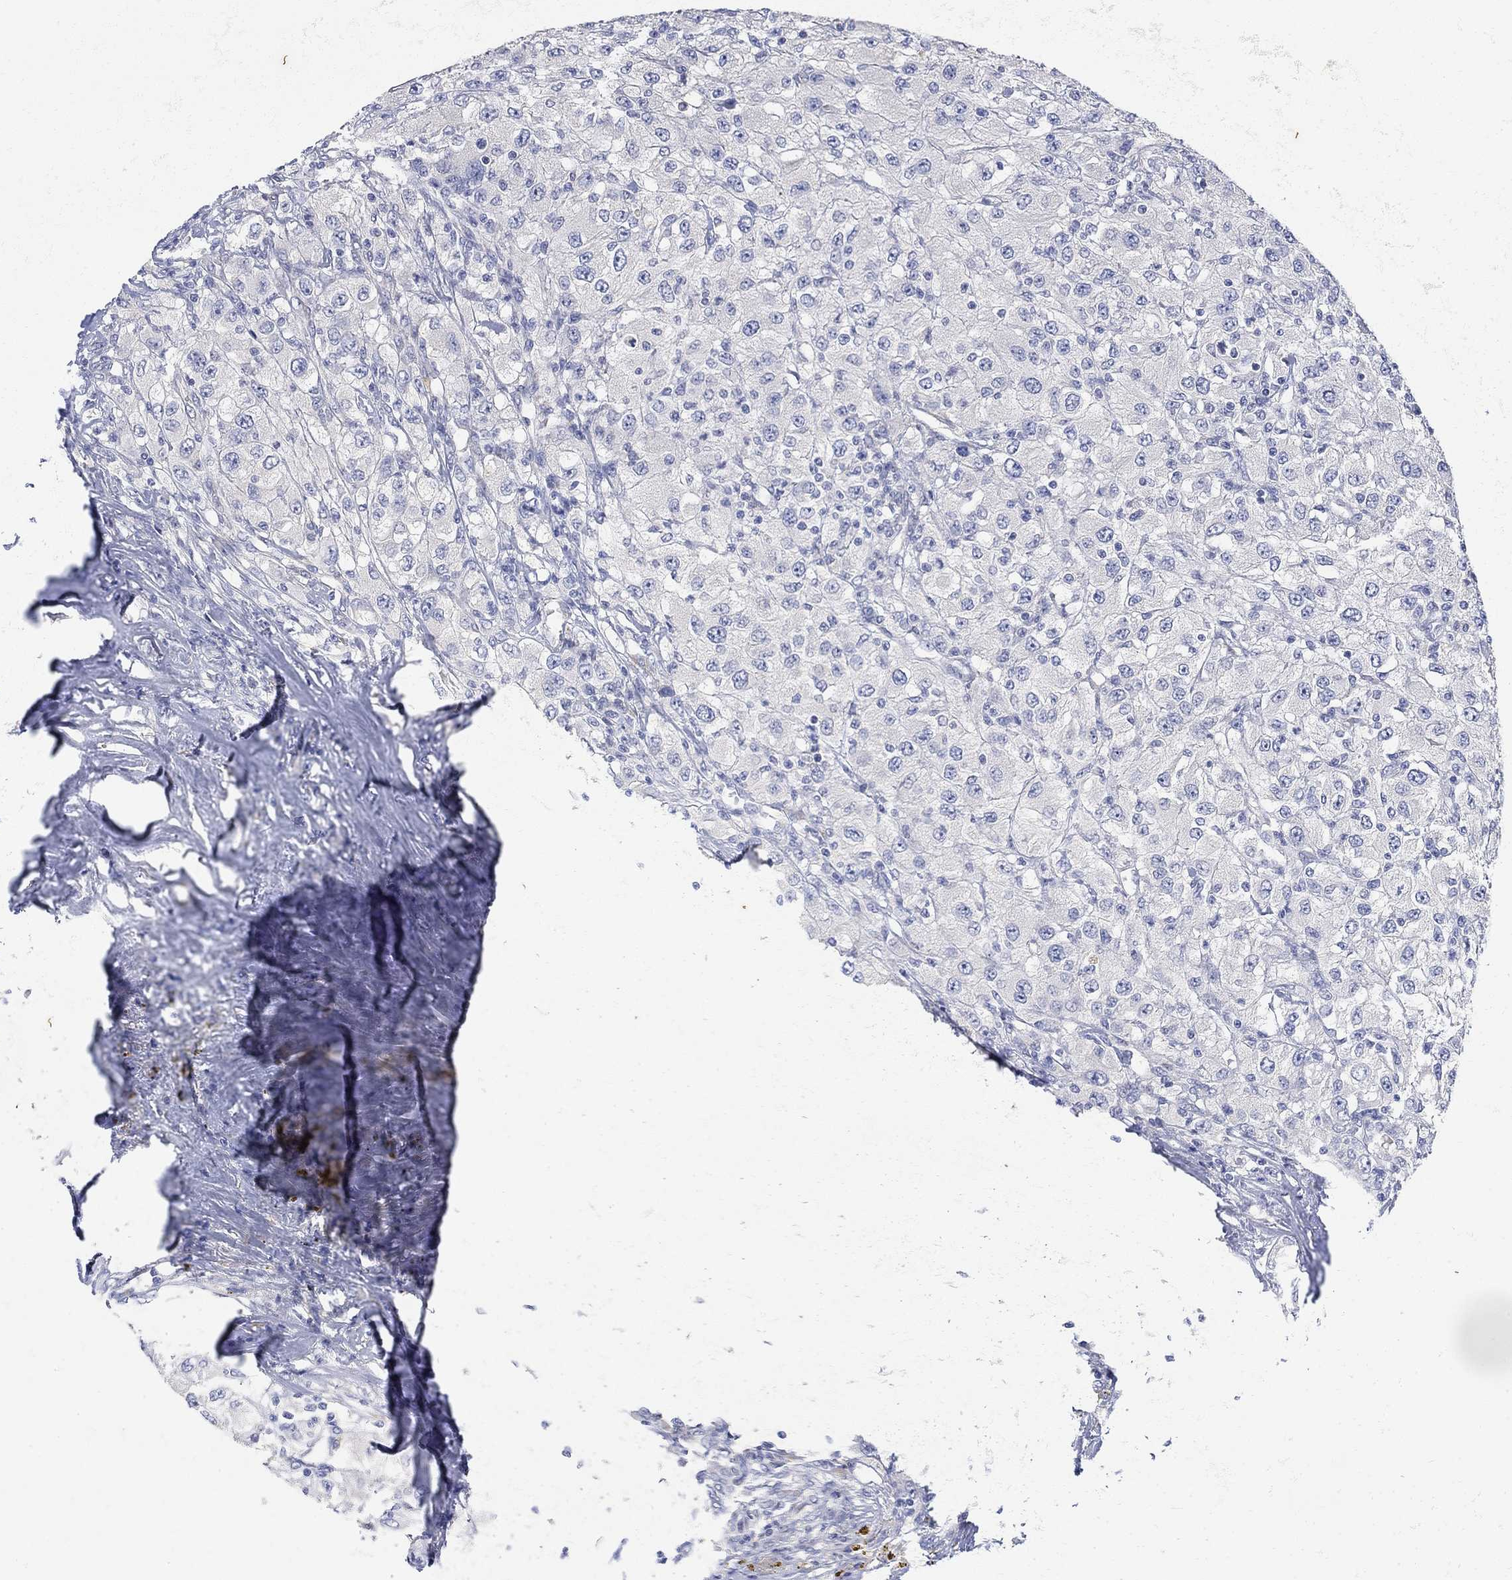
{"staining": {"intensity": "negative", "quantity": "none", "location": "none"}, "tissue": "renal cancer", "cell_type": "Tumor cells", "image_type": "cancer", "snomed": [{"axis": "morphology", "description": "Adenocarcinoma, NOS"}, {"axis": "topography", "description": "Kidney"}], "caption": "Tumor cells show no significant protein positivity in adenocarcinoma (renal).", "gene": "FNDC5", "patient": {"sex": "female", "age": 67}}